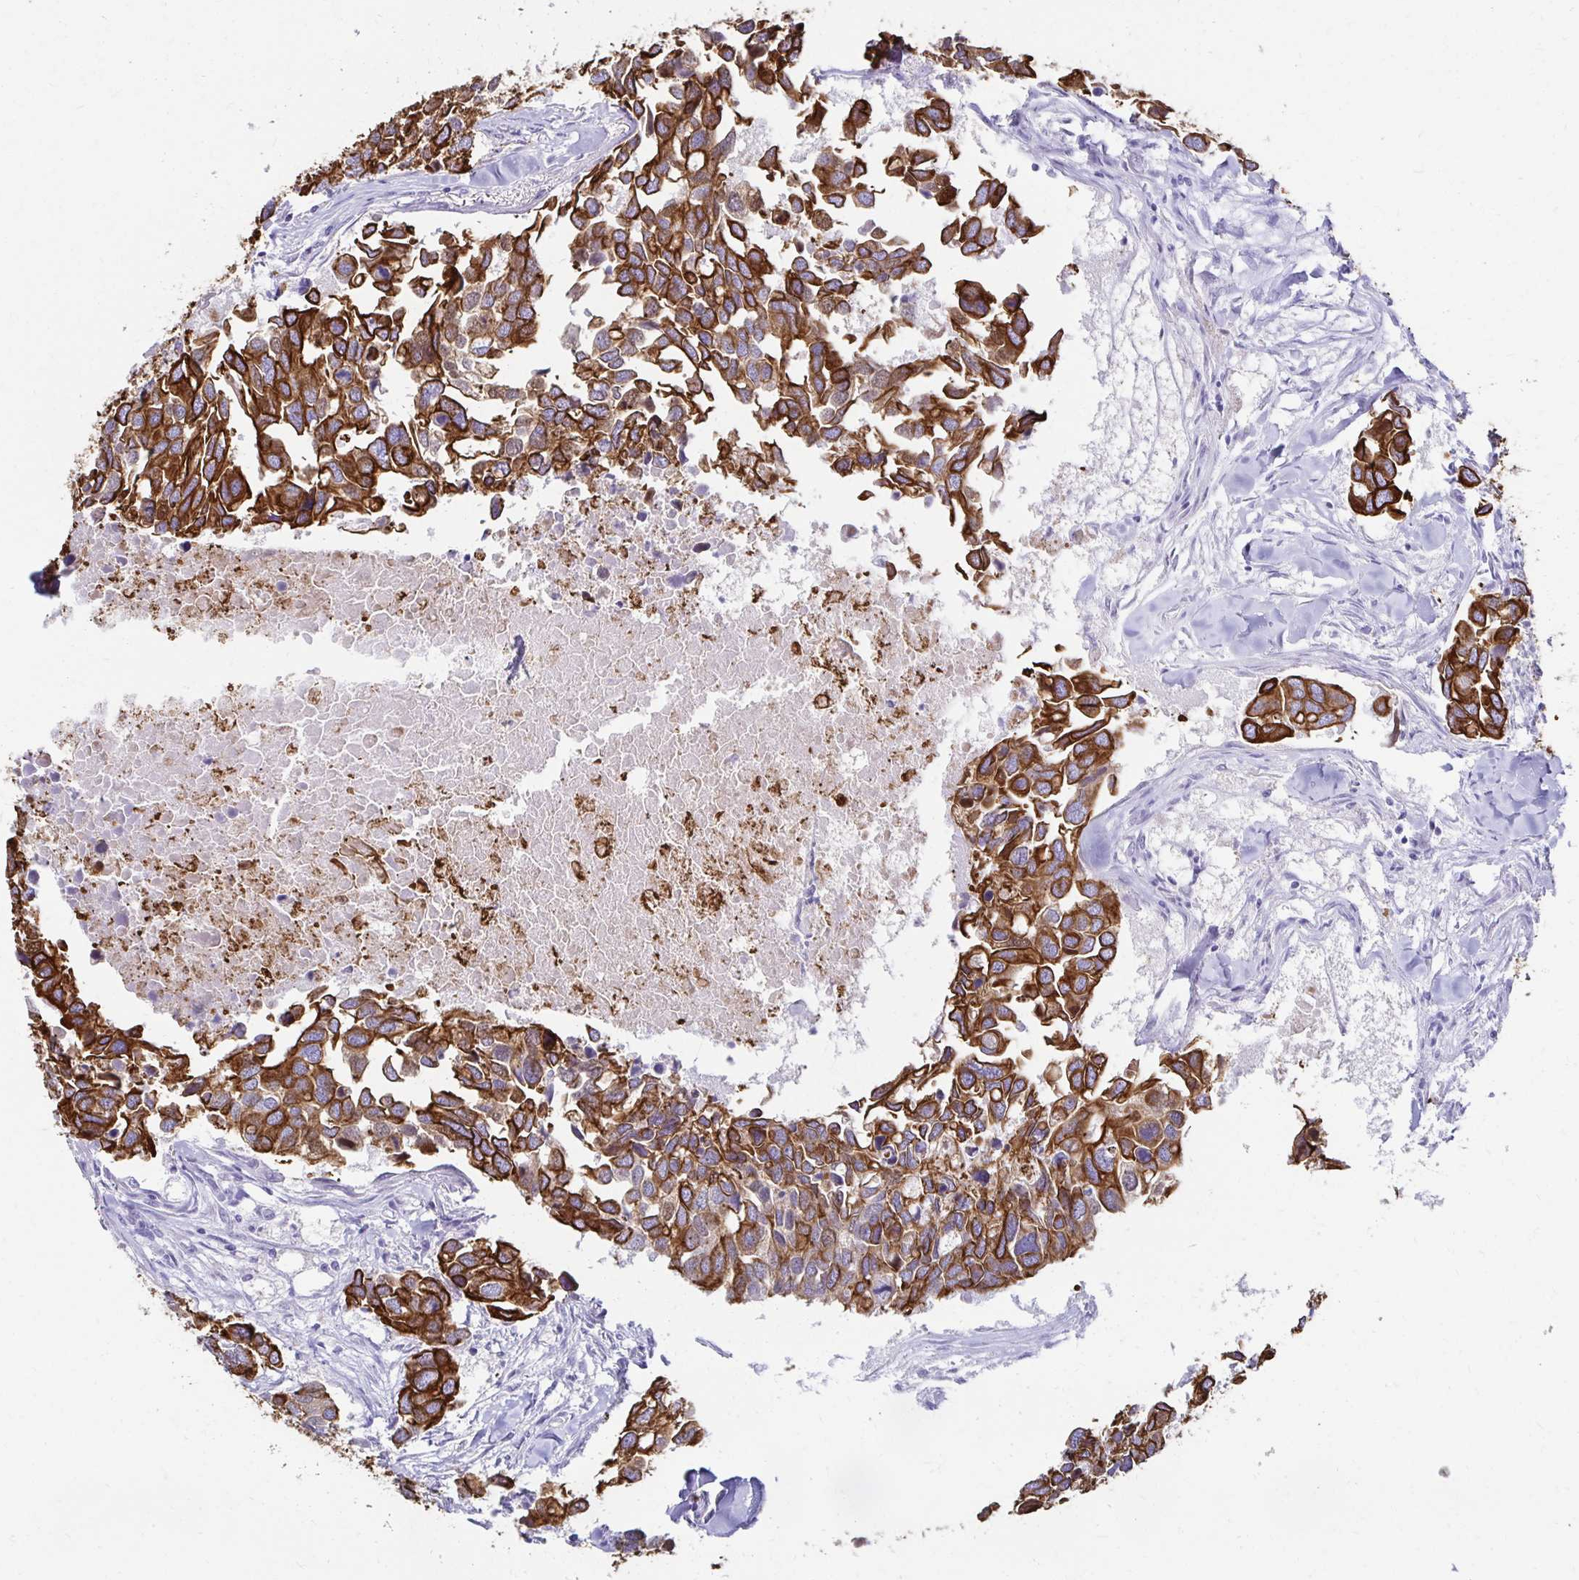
{"staining": {"intensity": "strong", "quantity": ">75%", "location": "cytoplasmic/membranous"}, "tissue": "breast cancer", "cell_type": "Tumor cells", "image_type": "cancer", "snomed": [{"axis": "morphology", "description": "Duct carcinoma"}, {"axis": "topography", "description": "Breast"}], "caption": "Brown immunohistochemical staining in human breast infiltrating ductal carcinoma displays strong cytoplasmic/membranous staining in about >75% of tumor cells.", "gene": "C1QTNF2", "patient": {"sex": "female", "age": 83}}